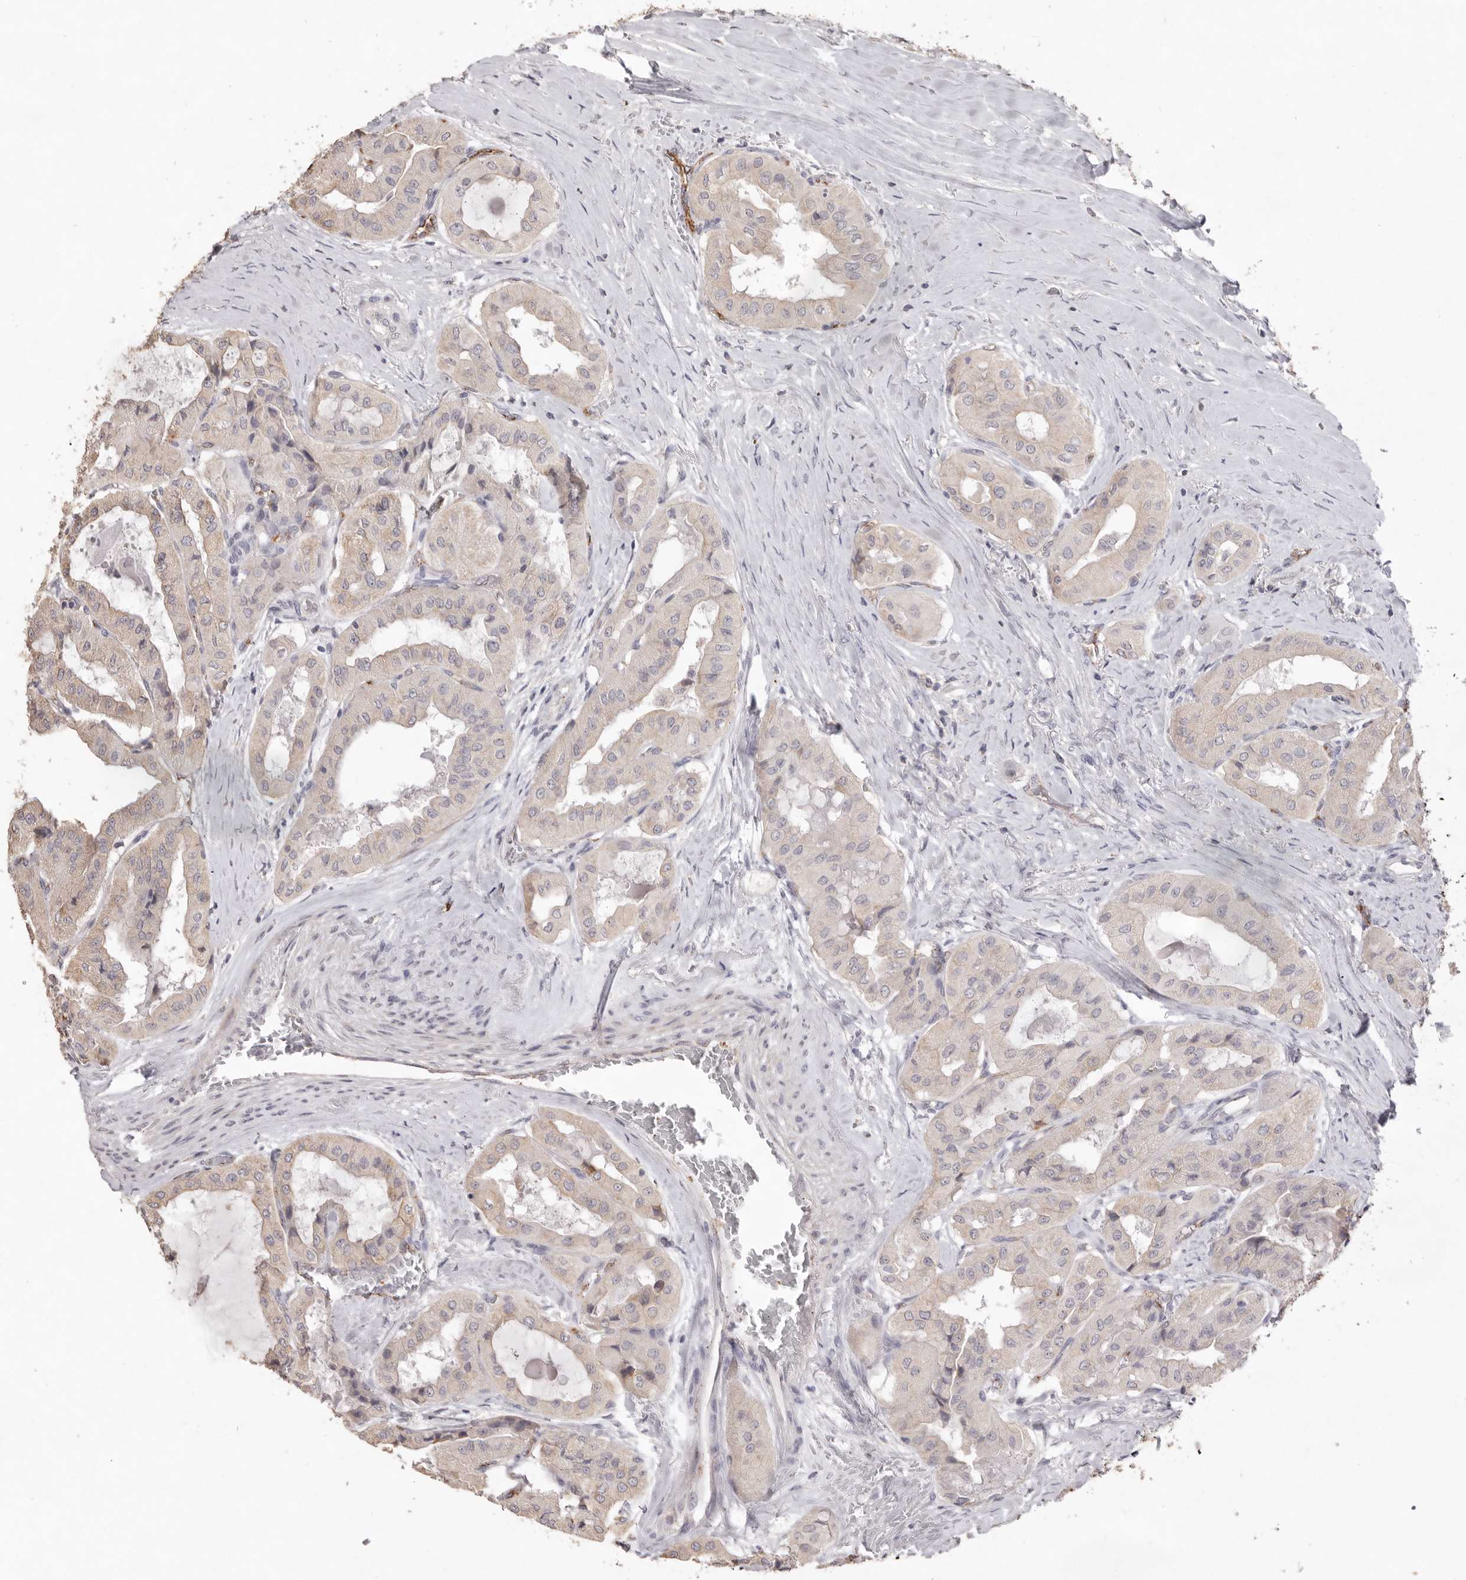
{"staining": {"intensity": "negative", "quantity": "none", "location": "none"}, "tissue": "thyroid cancer", "cell_type": "Tumor cells", "image_type": "cancer", "snomed": [{"axis": "morphology", "description": "Papillary adenocarcinoma, NOS"}, {"axis": "topography", "description": "Thyroid gland"}], "caption": "Papillary adenocarcinoma (thyroid) was stained to show a protein in brown. There is no significant staining in tumor cells. (DAB IHC with hematoxylin counter stain).", "gene": "ZYG11B", "patient": {"sex": "female", "age": 59}}